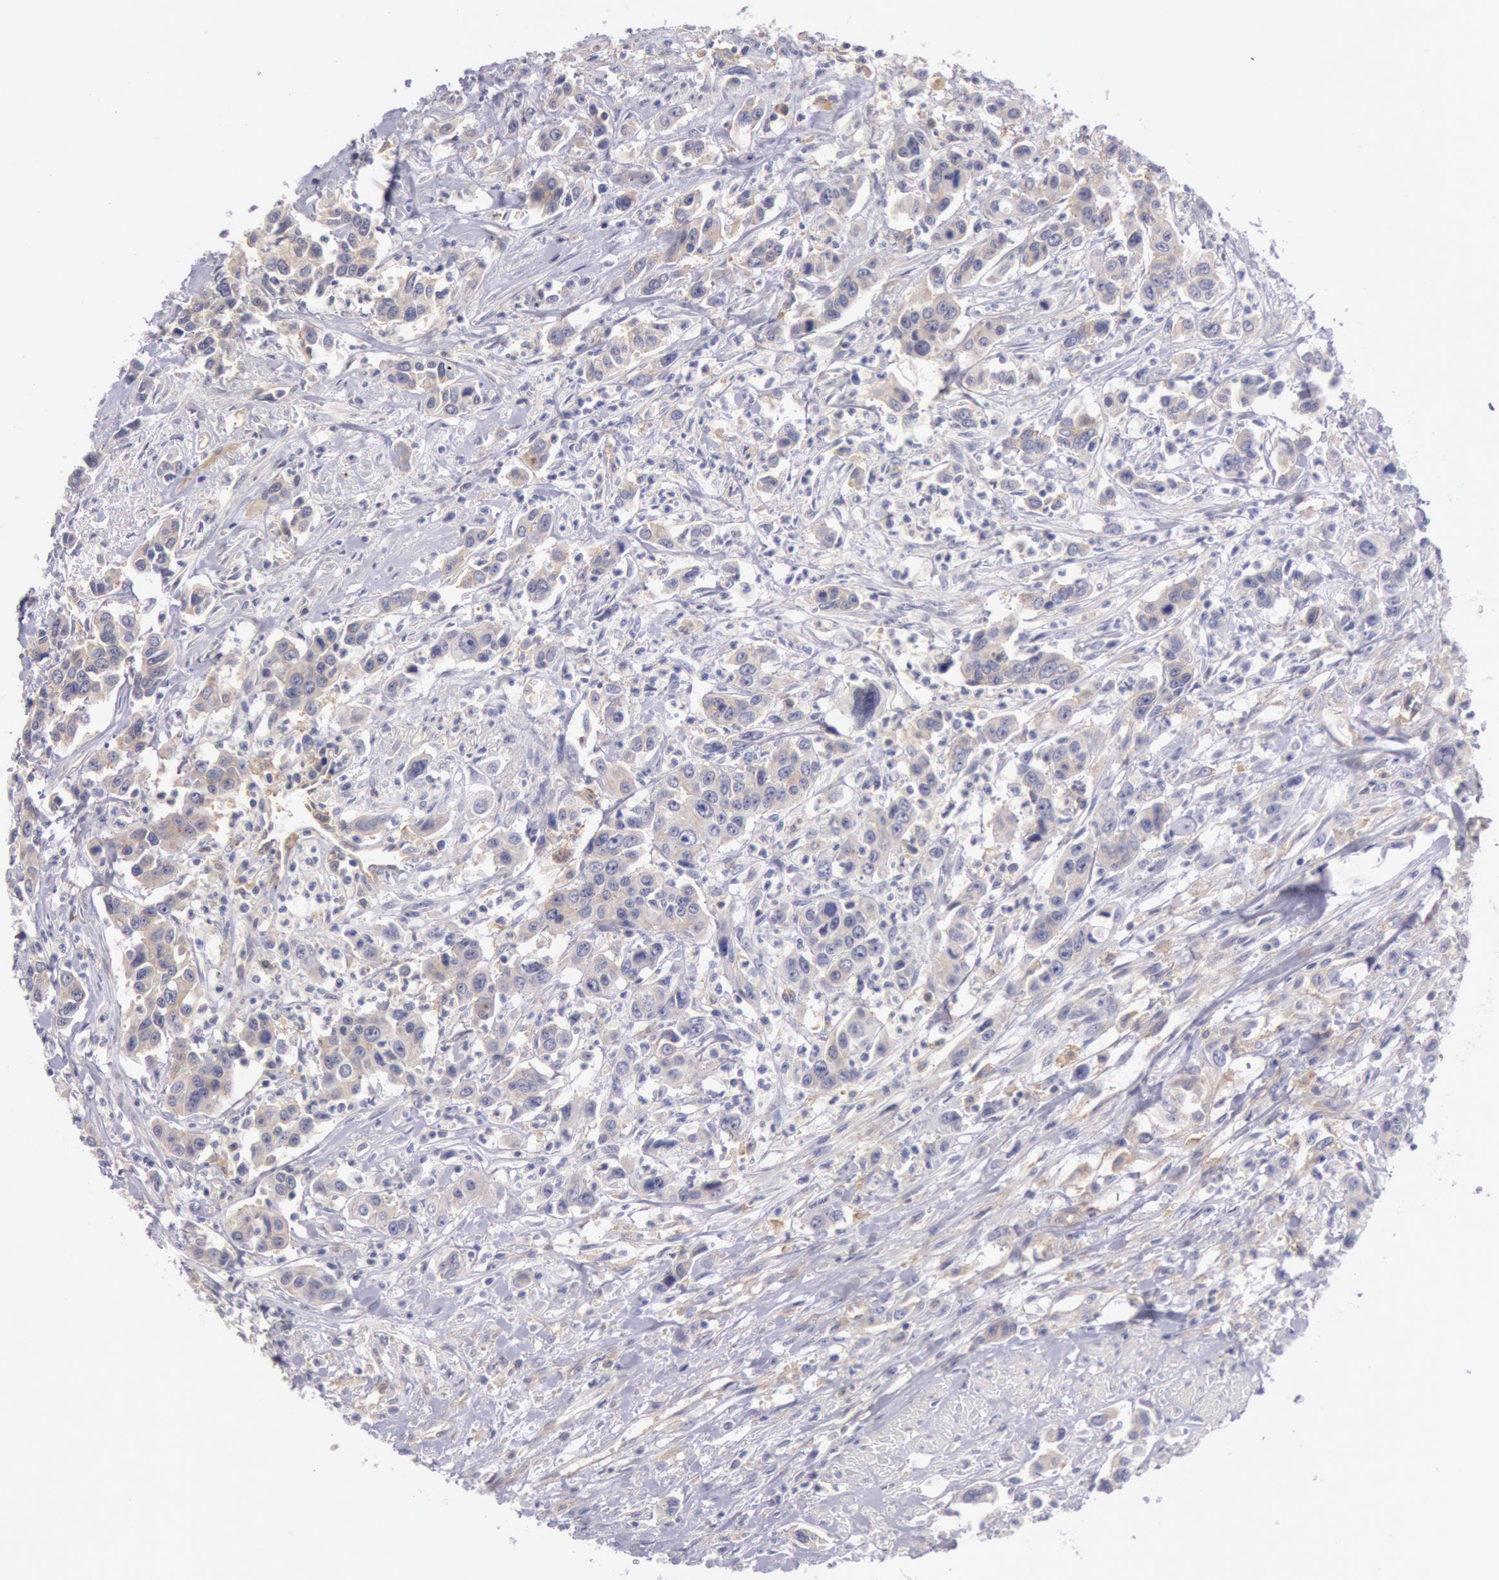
{"staining": {"intensity": "weak", "quantity": "<25%", "location": "cytoplasmic/membranous"}, "tissue": "urothelial cancer", "cell_type": "Tumor cells", "image_type": "cancer", "snomed": [{"axis": "morphology", "description": "Urothelial carcinoma, High grade"}, {"axis": "topography", "description": "Urinary bladder"}], "caption": "High power microscopy micrograph of an immunohistochemistry photomicrograph of urothelial carcinoma (high-grade), revealing no significant staining in tumor cells.", "gene": "MYO5A", "patient": {"sex": "male", "age": 86}}